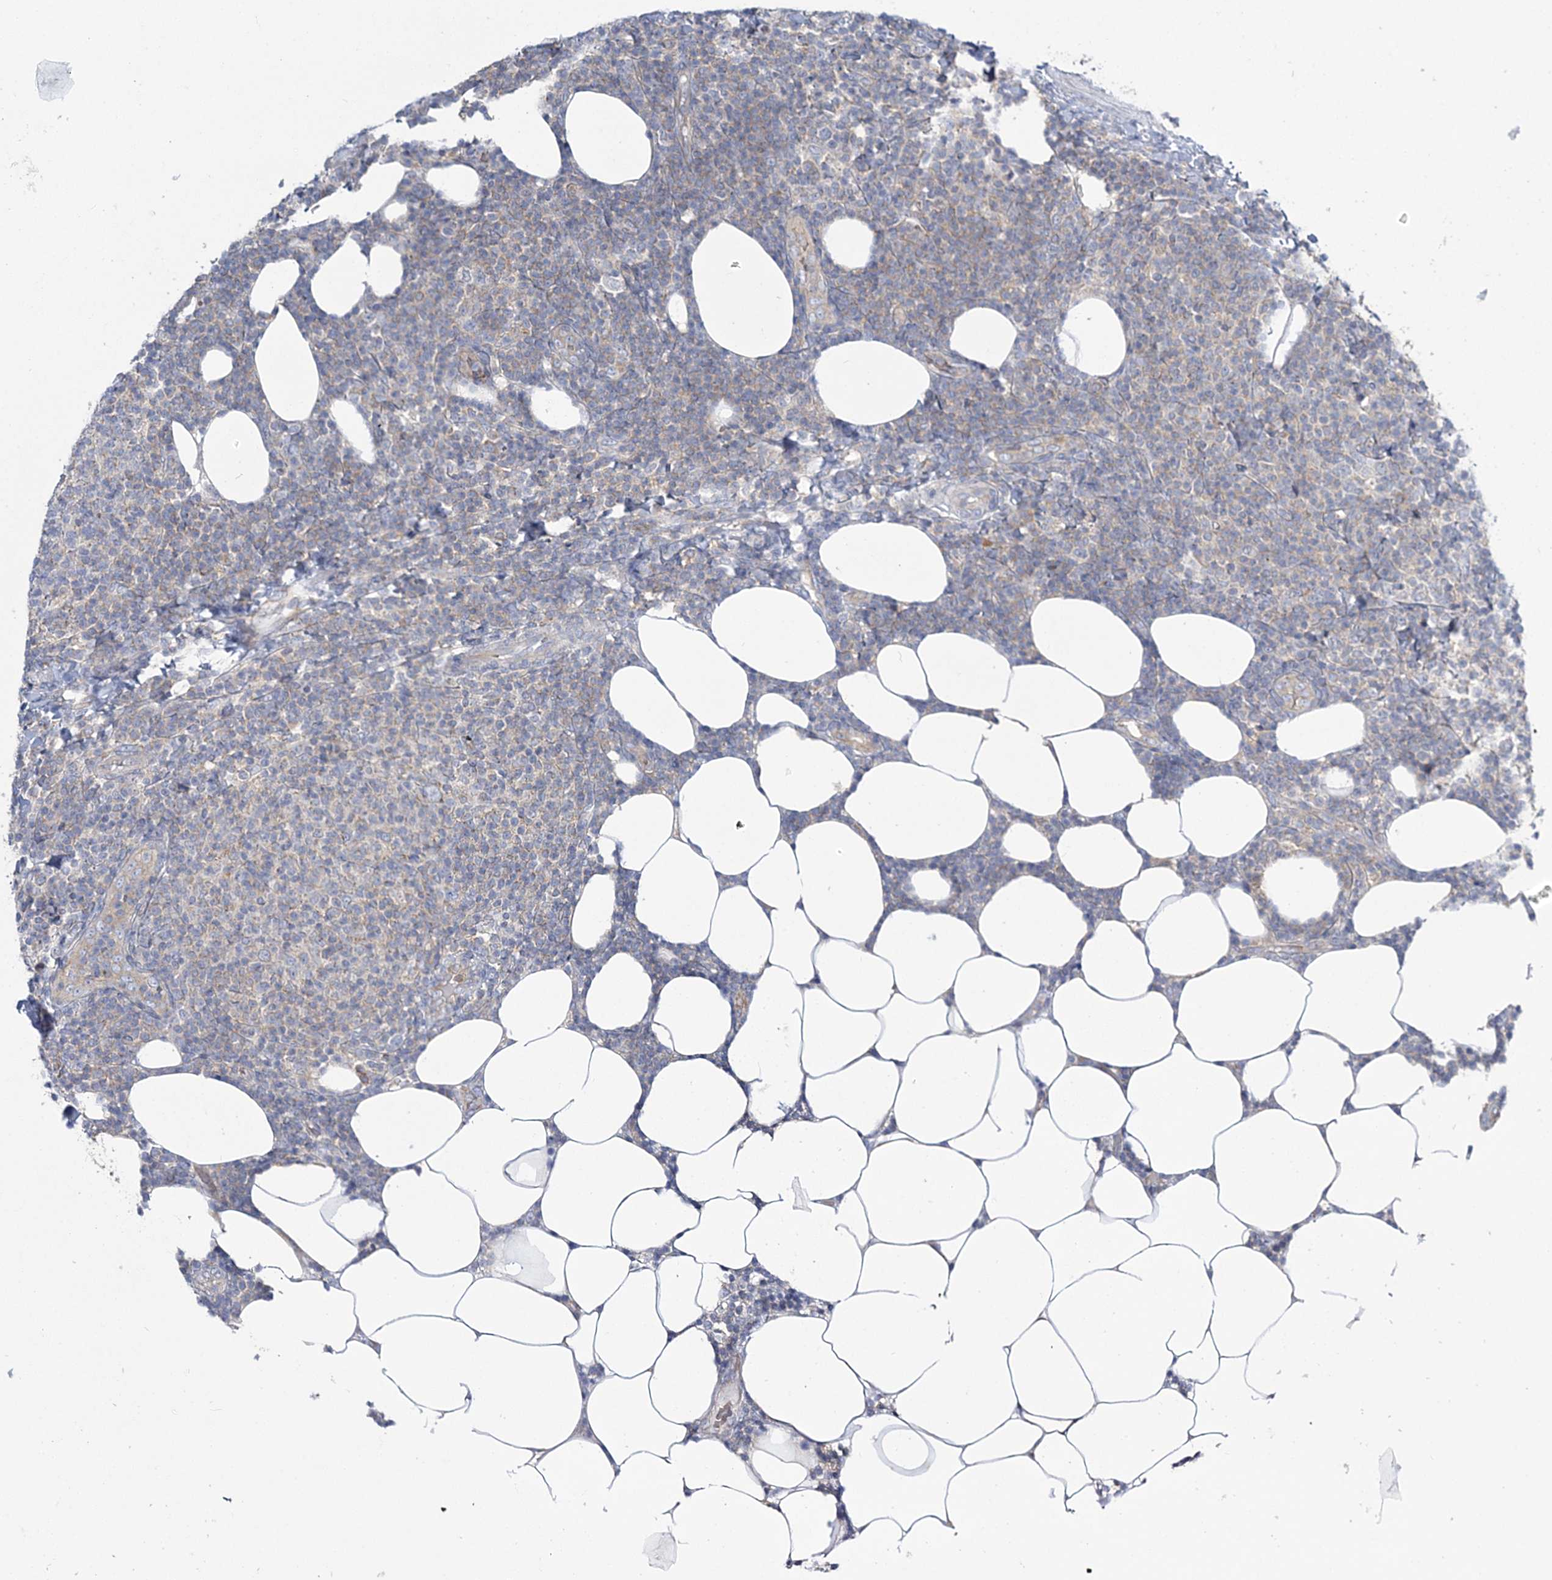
{"staining": {"intensity": "negative", "quantity": "none", "location": "none"}, "tissue": "lymphoma", "cell_type": "Tumor cells", "image_type": "cancer", "snomed": [{"axis": "morphology", "description": "Malignant lymphoma, non-Hodgkin's type, Low grade"}, {"axis": "topography", "description": "Lymph node"}], "caption": "Immunohistochemical staining of human low-grade malignant lymphoma, non-Hodgkin's type displays no significant expression in tumor cells.", "gene": "ATP11B", "patient": {"sex": "male", "age": 66}}